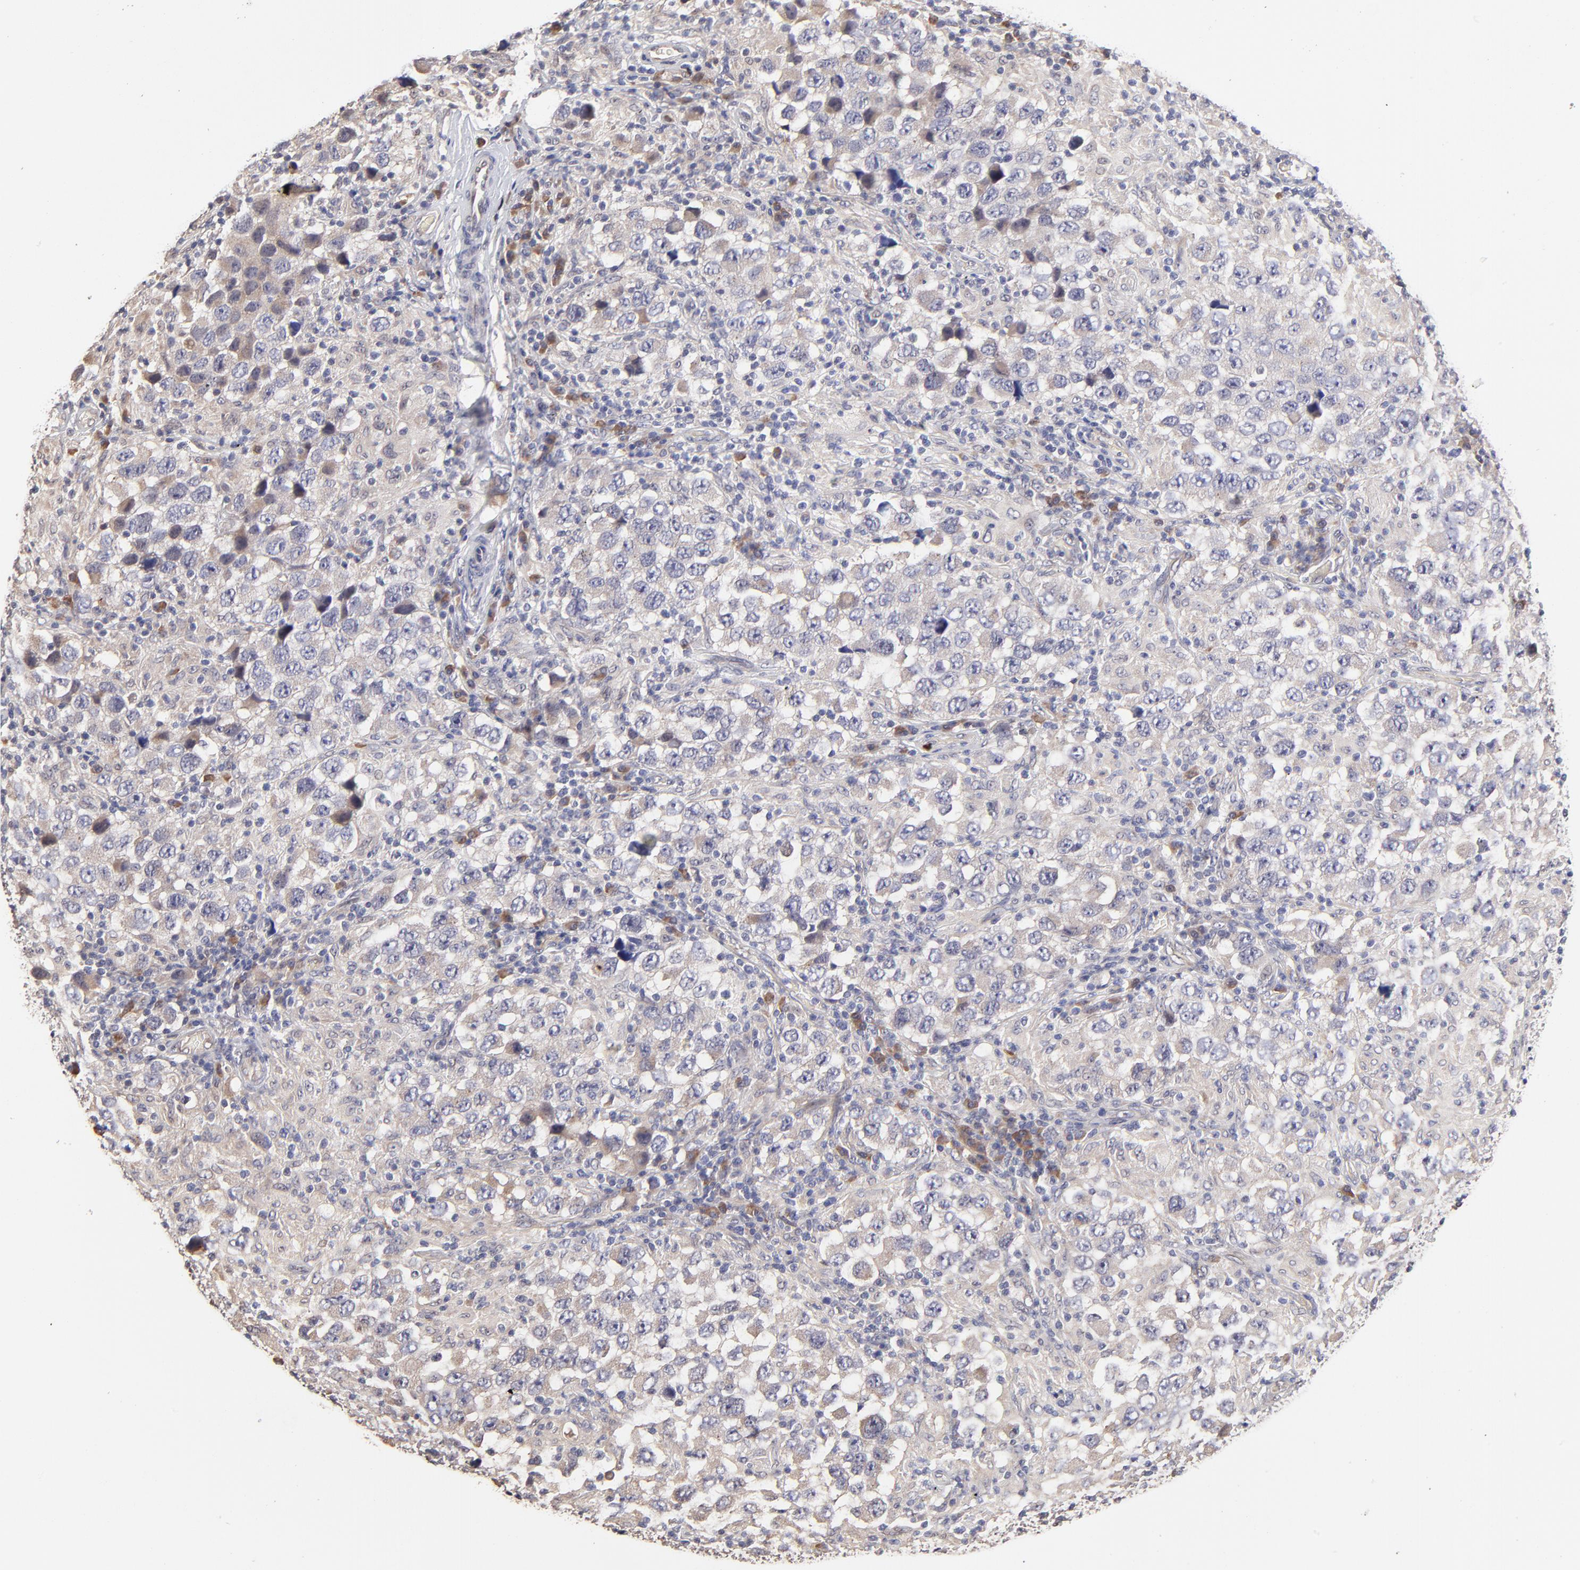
{"staining": {"intensity": "weak", "quantity": ">75%", "location": "cytoplasmic/membranous"}, "tissue": "testis cancer", "cell_type": "Tumor cells", "image_type": "cancer", "snomed": [{"axis": "morphology", "description": "Carcinoma, Embryonal, NOS"}, {"axis": "topography", "description": "Testis"}], "caption": "Immunohistochemical staining of human testis cancer (embryonal carcinoma) reveals weak cytoplasmic/membranous protein expression in approximately >75% of tumor cells. The staining was performed using DAB (3,3'-diaminobenzidine) to visualize the protein expression in brown, while the nuclei were stained in blue with hematoxylin (Magnification: 20x).", "gene": "ZNF10", "patient": {"sex": "male", "age": 21}}